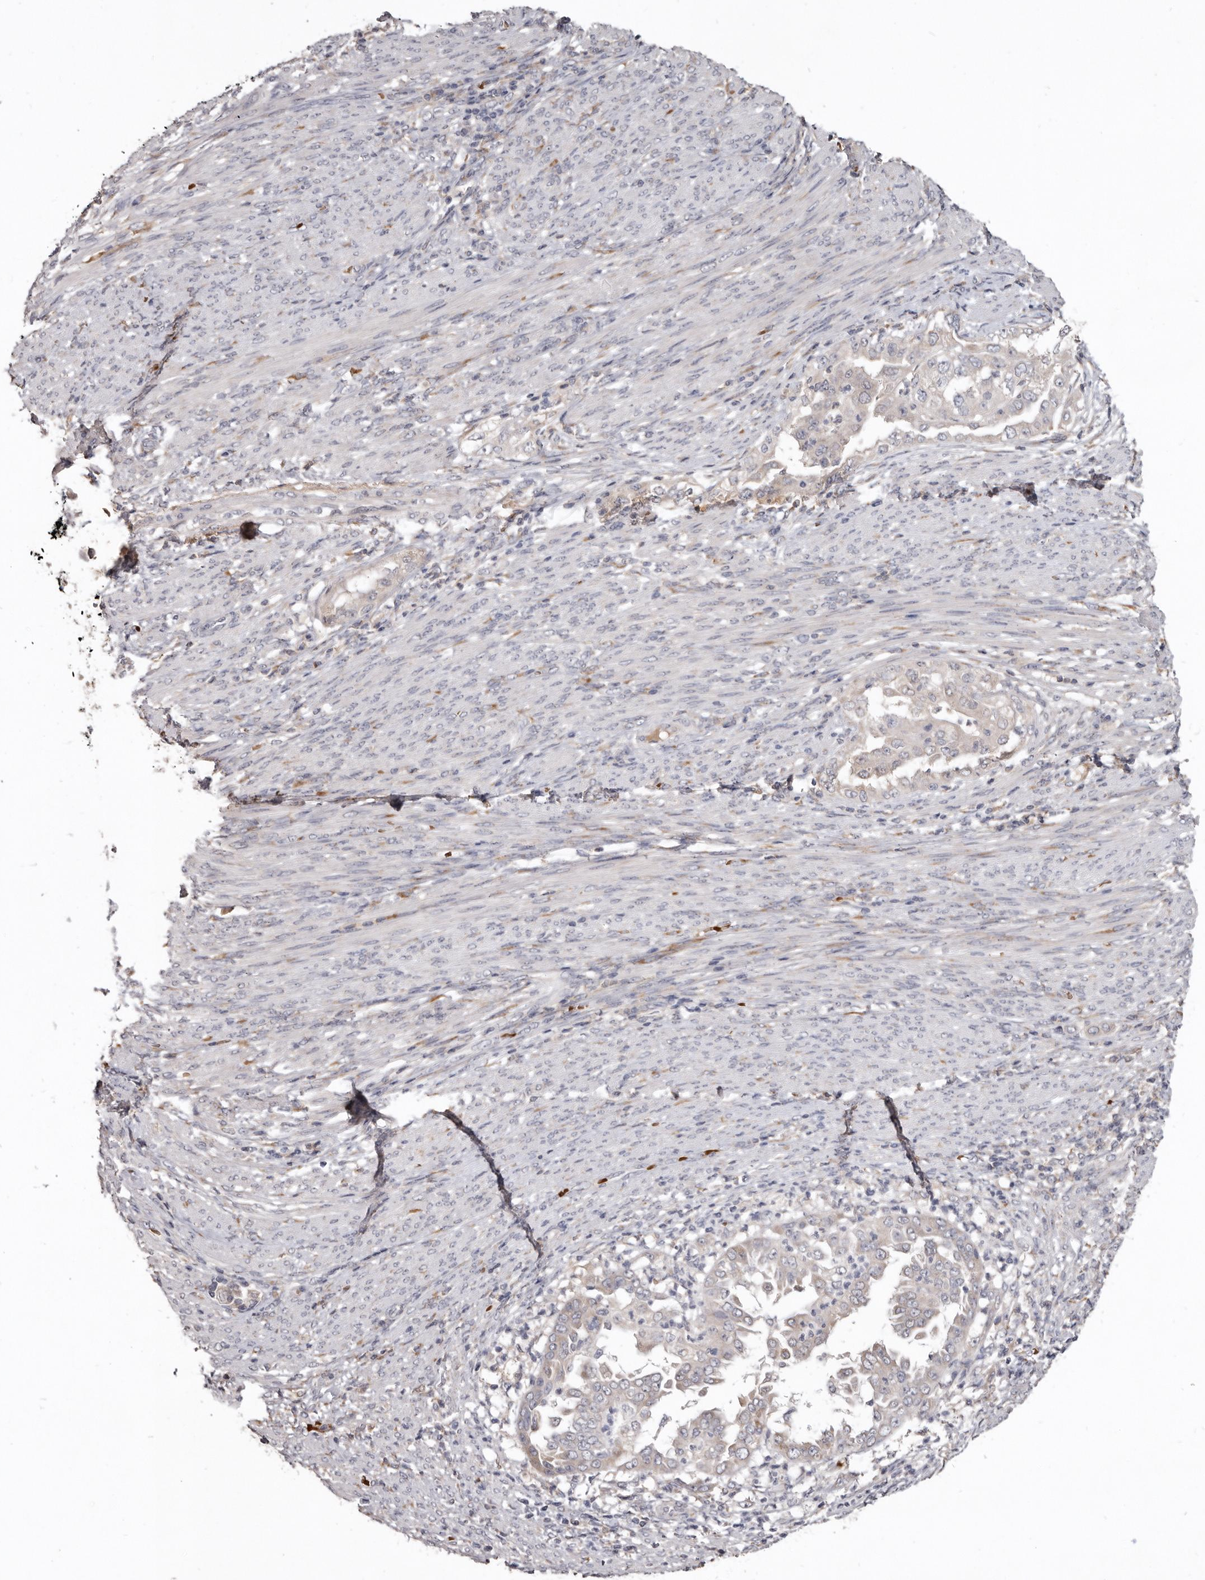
{"staining": {"intensity": "negative", "quantity": "none", "location": "none"}, "tissue": "endometrial cancer", "cell_type": "Tumor cells", "image_type": "cancer", "snomed": [{"axis": "morphology", "description": "Adenocarcinoma, NOS"}, {"axis": "topography", "description": "Endometrium"}], "caption": "IHC of human adenocarcinoma (endometrial) demonstrates no expression in tumor cells.", "gene": "NENF", "patient": {"sex": "female", "age": 85}}